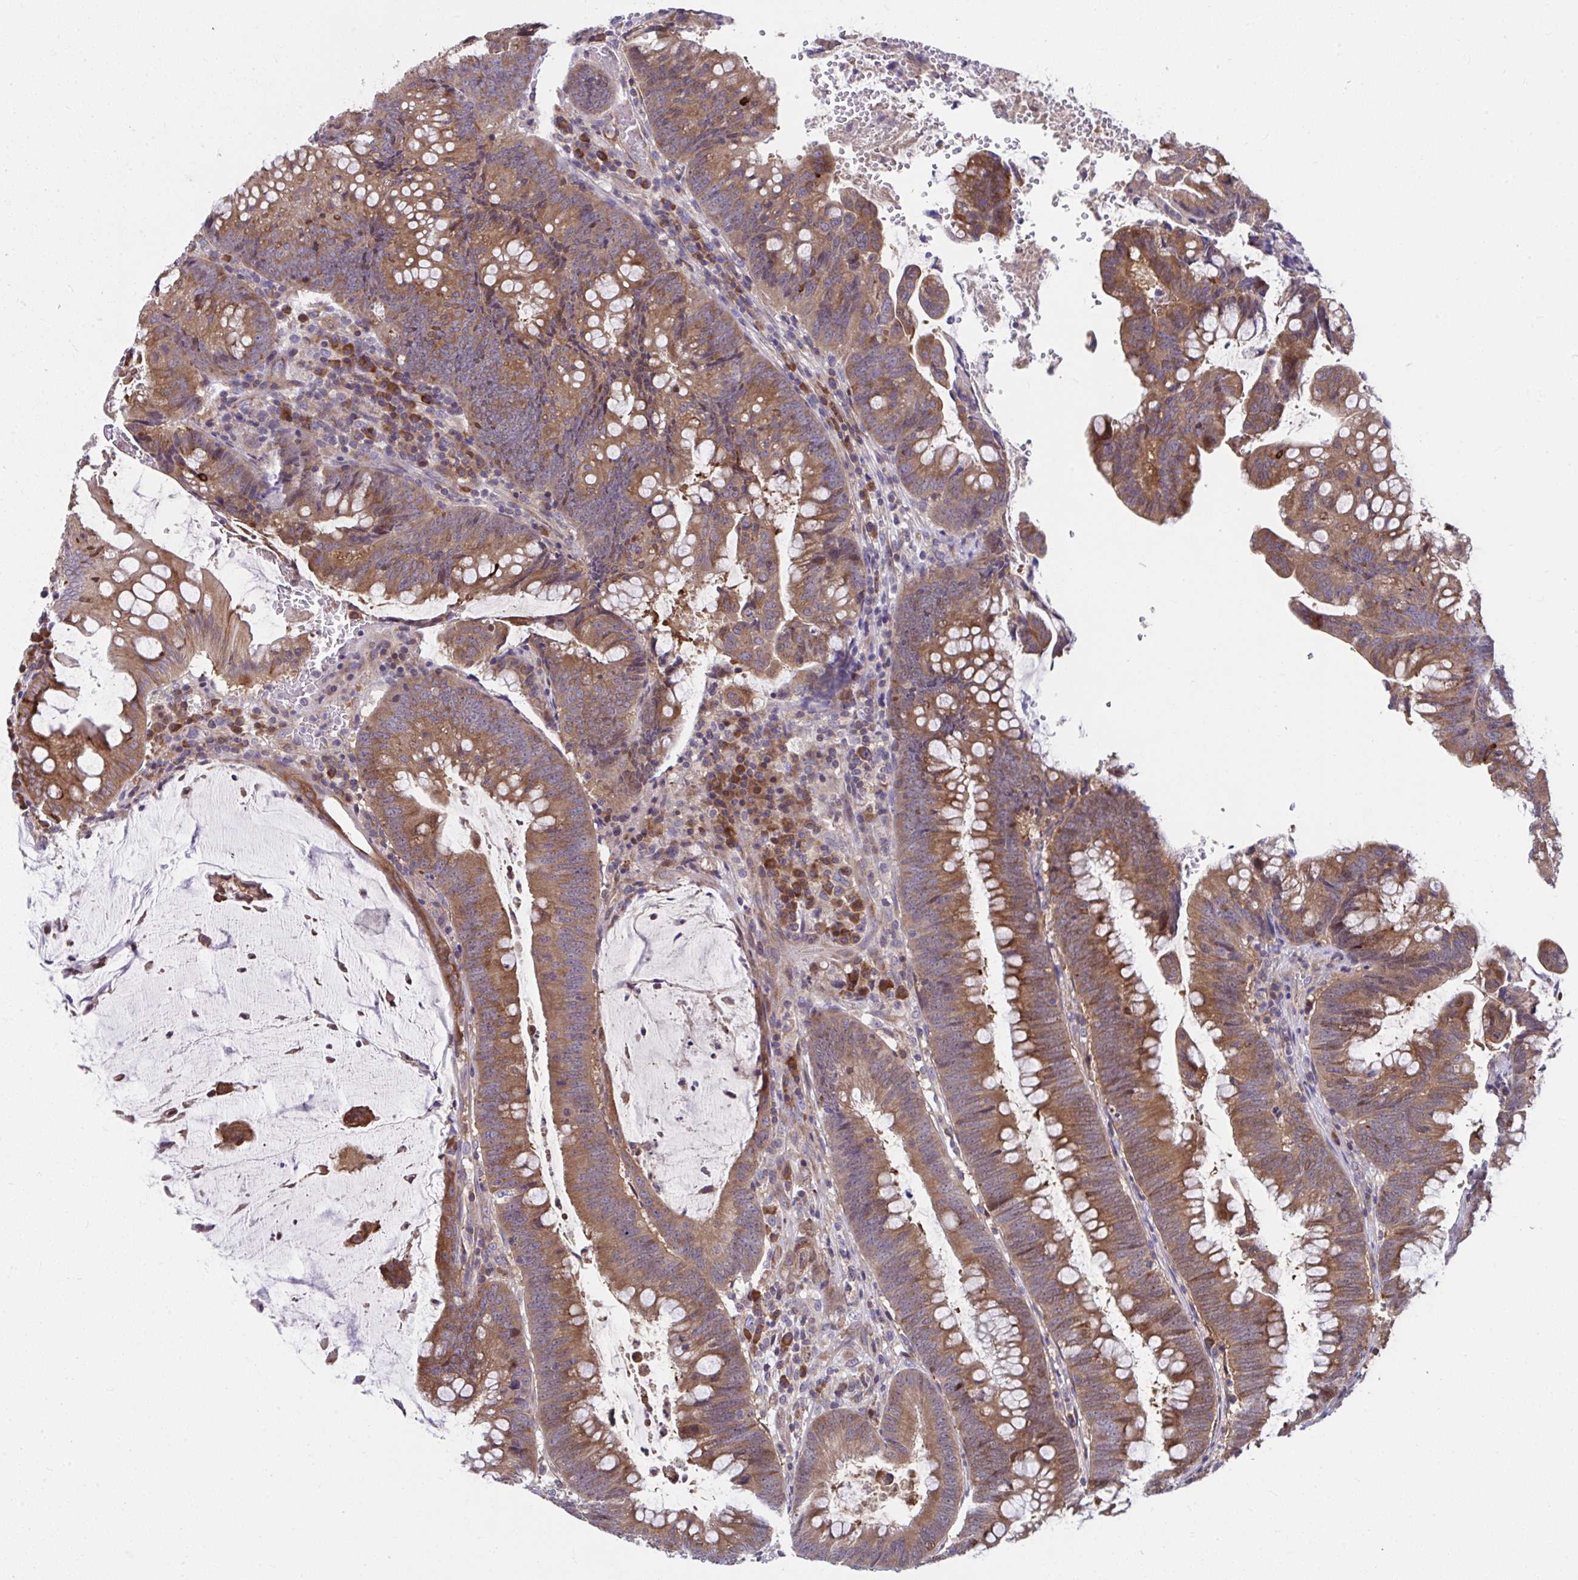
{"staining": {"intensity": "moderate", "quantity": ">75%", "location": "cytoplasmic/membranous"}, "tissue": "colorectal cancer", "cell_type": "Tumor cells", "image_type": "cancer", "snomed": [{"axis": "morphology", "description": "Adenocarcinoma, NOS"}, {"axis": "topography", "description": "Colon"}], "caption": "Human colorectal cancer (adenocarcinoma) stained with a brown dye displays moderate cytoplasmic/membranous positive staining in approximately >75% of tumor cells.", "gene": "PCDHB7", "patient": {"sex": "male", "age": 62}}